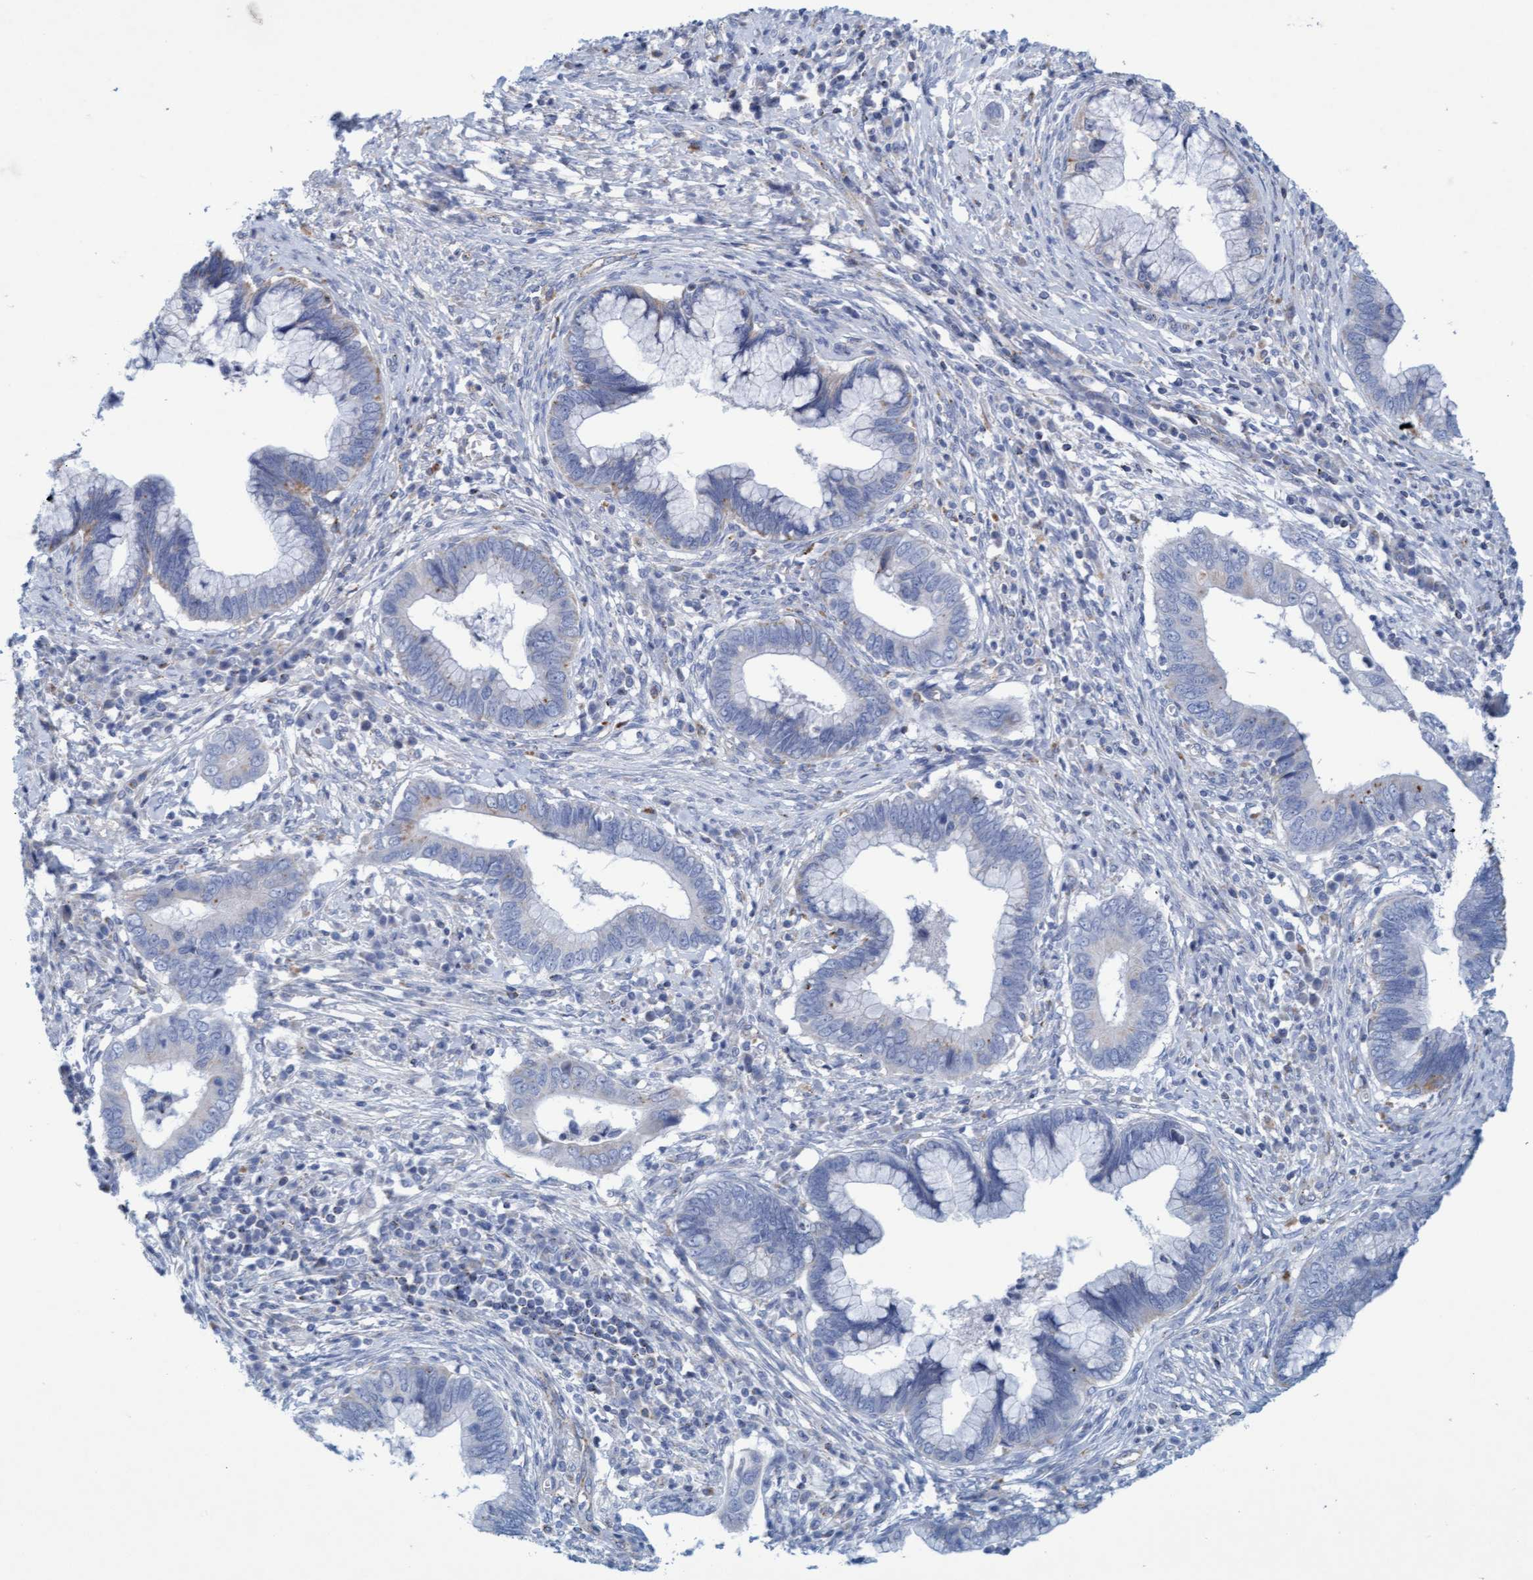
{"staining": {"intensity": "weak", "quantity": "<25%", "location": "cytoplasmic/membranous"}, "tissue": "cervical cancer", "cell_type": "Tumor cells", "image_type": "cancer", "snomed": [{"axis": "morphology", "description": "Adenocarcinoma, NOS"}, {"axis": "topography", "description": "Cervix"}], "caption": "Cervical cancer (adenocarcinoma) was stained to show a protein in brown. There is no significant staining in tumor cells. Brightfield microscopy of IHC stained with DAB (3,3'-diaminobenzidine) (brown) and hematoxylin (blue), captured at high magnification.", "gene": "SGSH", "patient": {"sex": "female", "age": 44}}